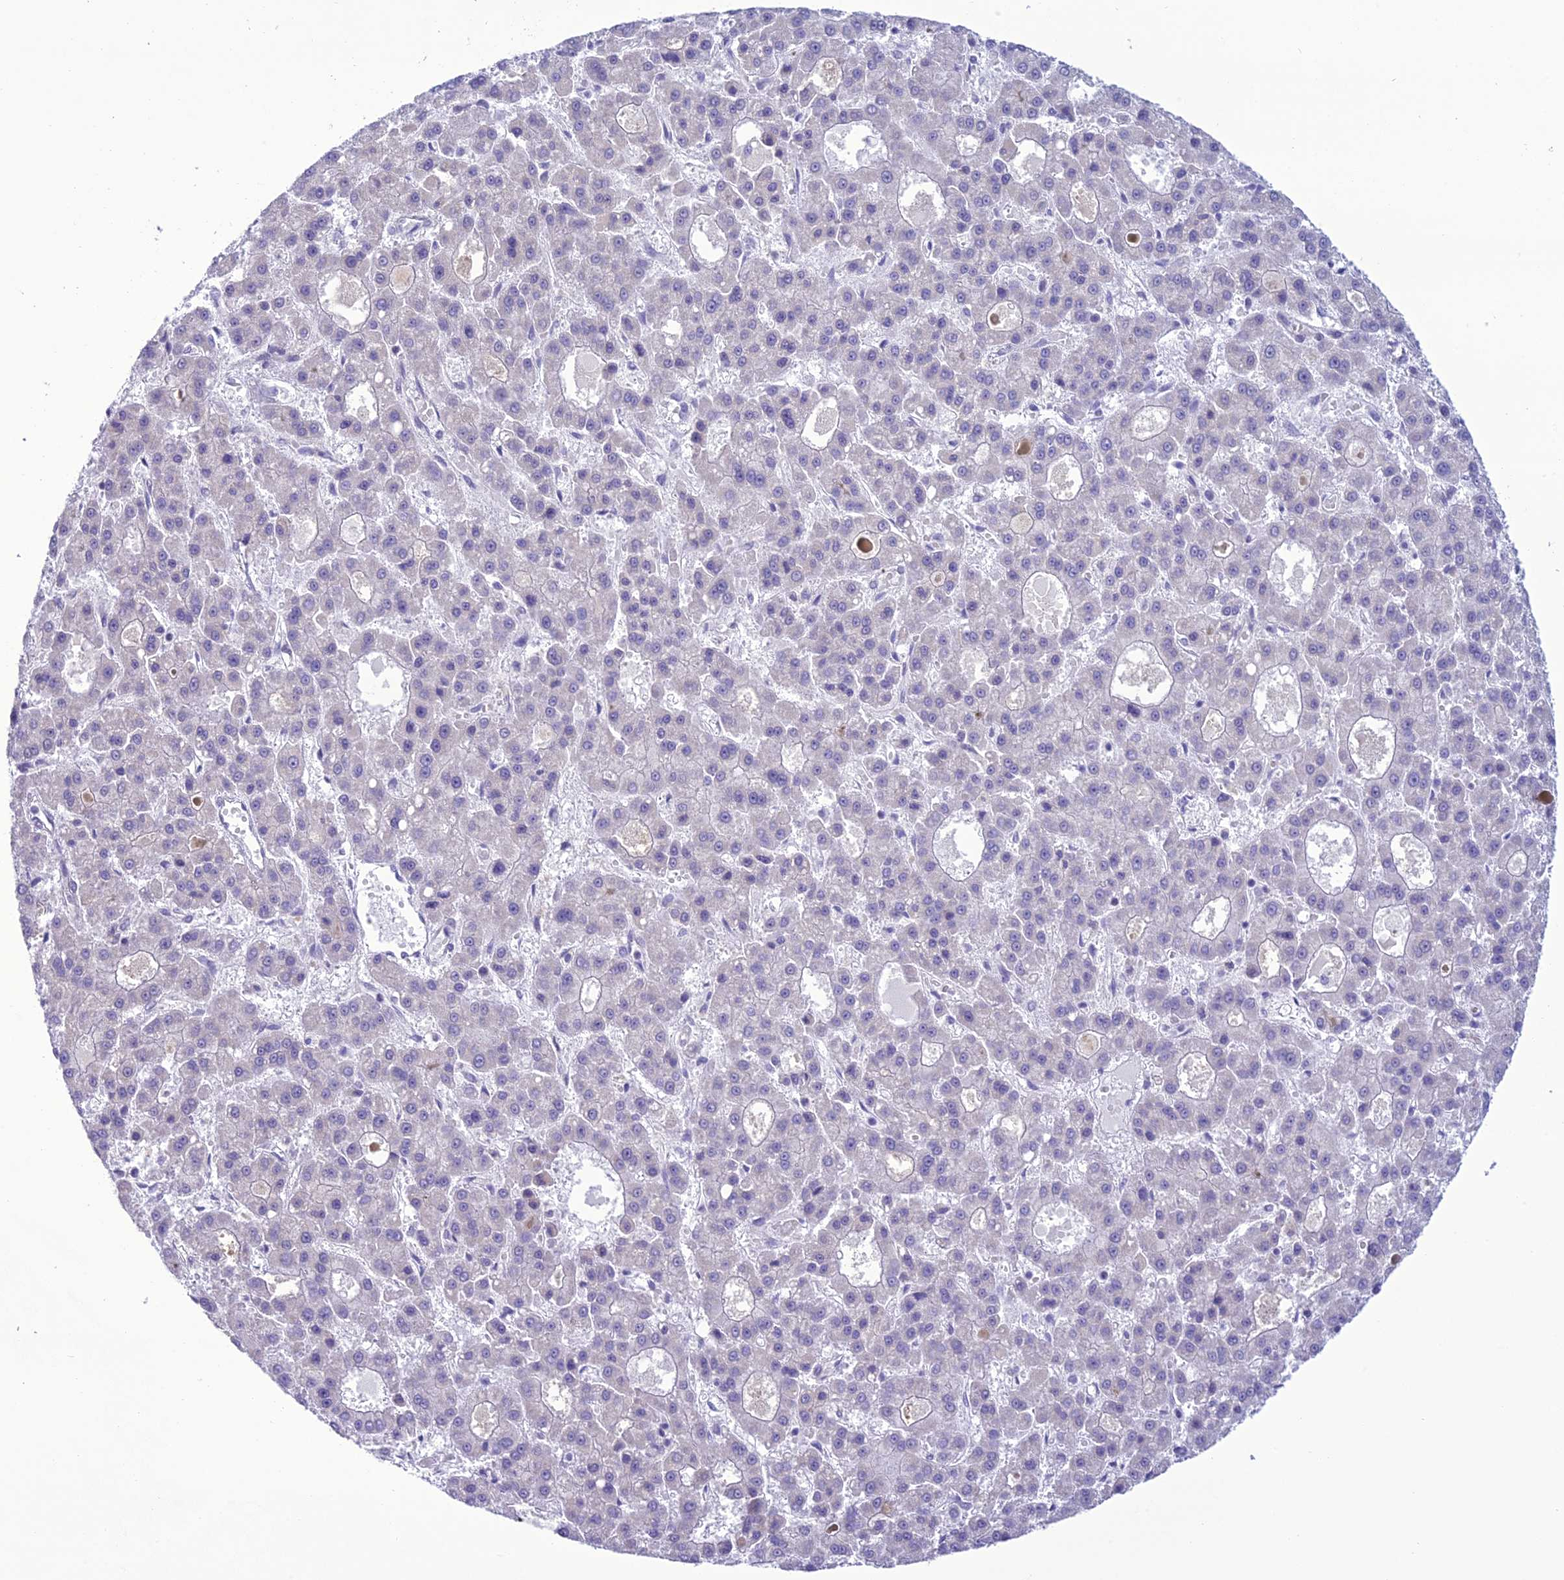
{"staining": {"intensity": "negative", "quantity": "none", "location": "none"}, "tissue": "liver cancer", "cell_type": "Tumor cells", "image_type": "cancer", "snomed": [{"axis": "morphology", "description": "Carcinoma, Hepatocellular, NOS"}, {"axis": "topography", "description": "Liver"}], "caption": "Protein analysis of liver cancer demonstrates no significant staining in tumor cells. (DAB (3,3'-diaminobenzidine) IHC with hematoxylin counter stain).", "gene": "B9D2", "patient": {"sex": "male", "age": 70}}